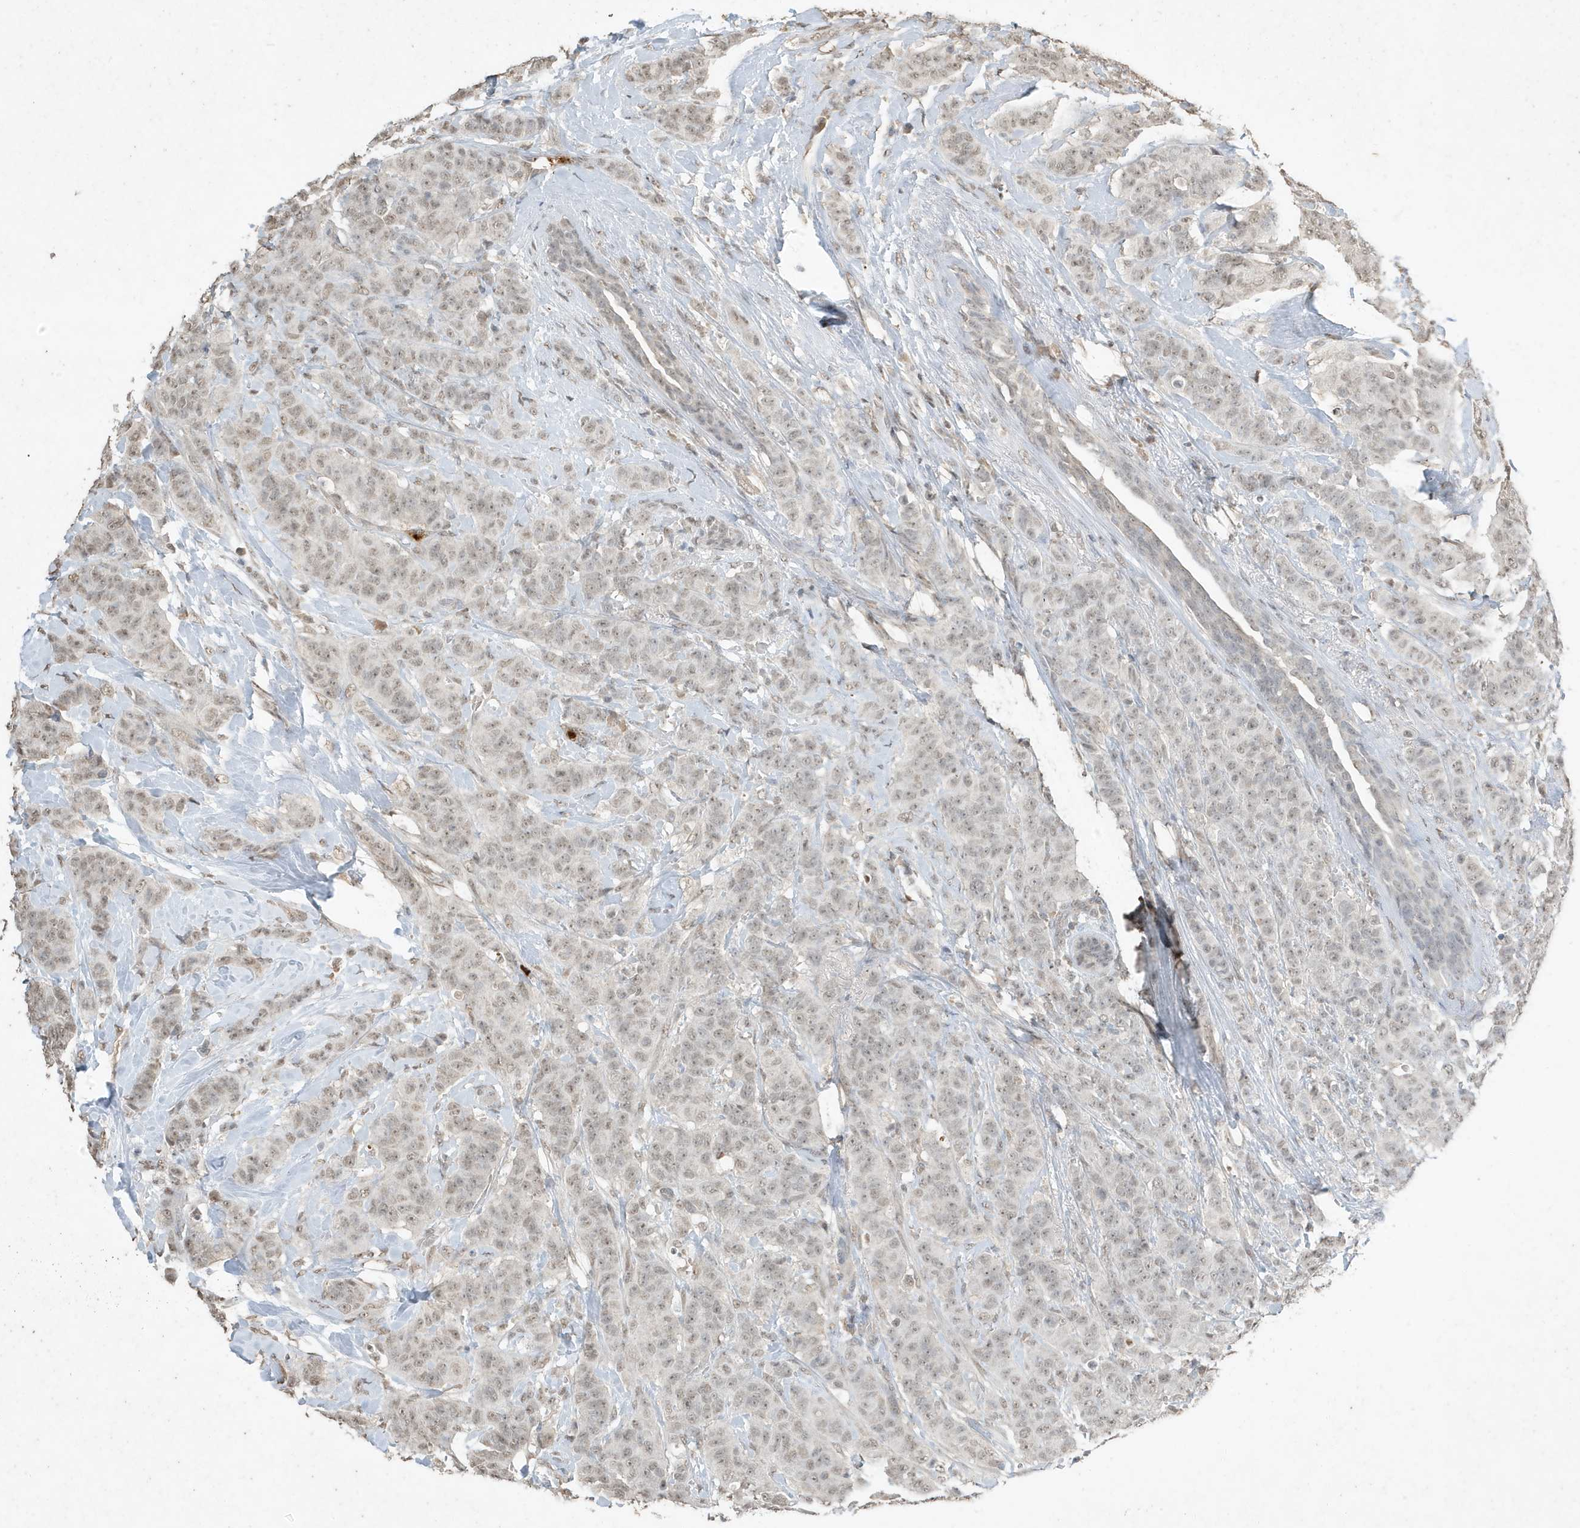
{"staining": {"intensity": "weak", "quantity": "25%-75%", "location": "nuclear"}, "tissue": "breast cancer", "cell_type": "Tumor cells", "image_type": "cancer", "snomed": [{"axis": "morphology", "description": "Normal tissue, NOS"}, {"axis": "morphology", "description": "Duct carcinoma"}, {"axis": "topography", "description": "Breast"}], "caption": "Immunohistochemical staining of human intraductal carcinoma (breast) exhibits low levels of weak nuclear positivity in approximately 25%-75% of tumor cells.", "gene": "DEFA1", "patient": {"sex": "female", "age": 40}}